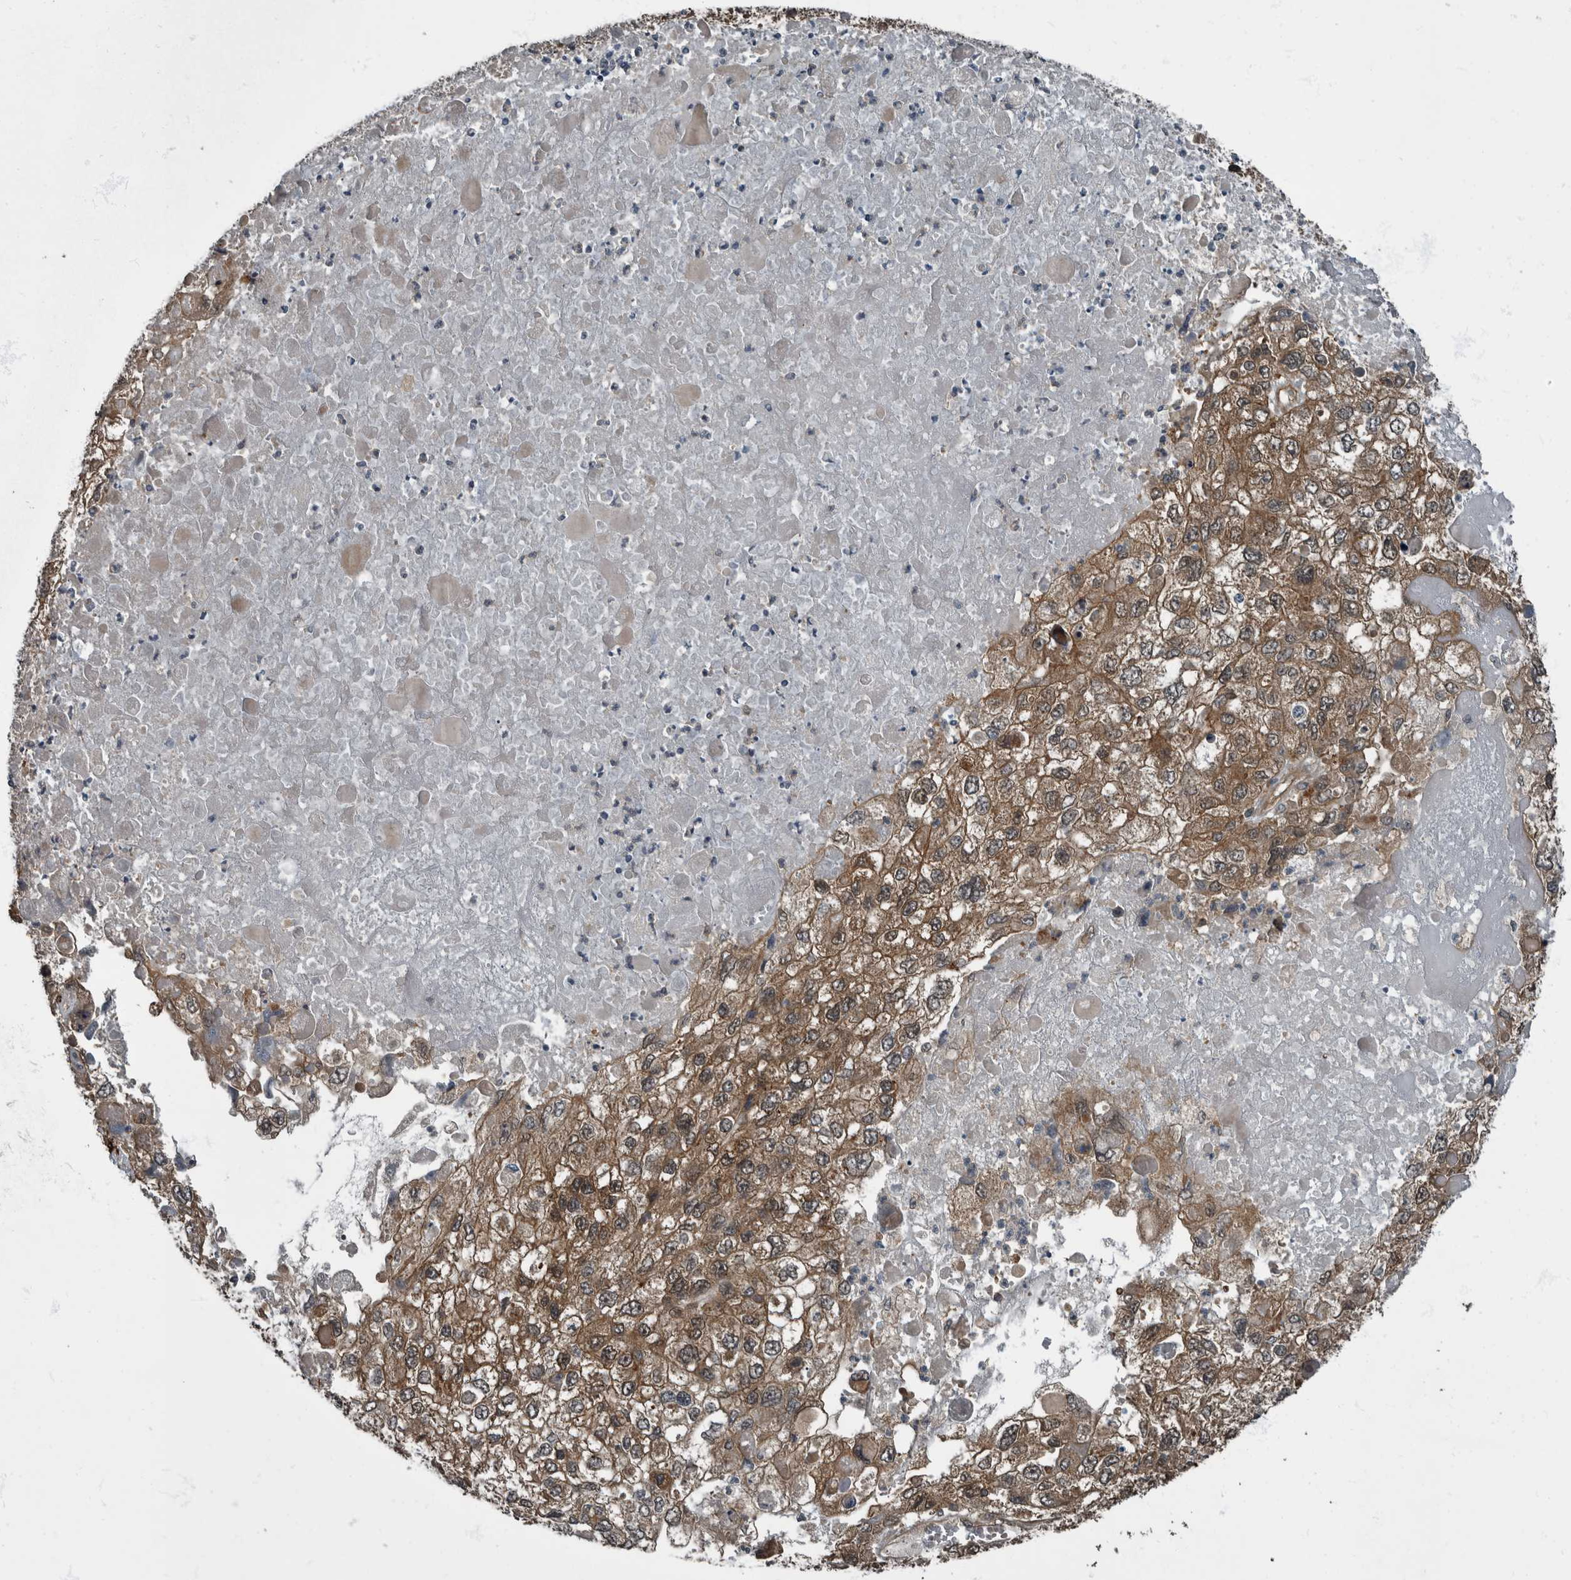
{"staining": {"intensity": "moderate", "quantity": ">75%", "location": "cytoplasmic/membranous"}, "tissue": "endometrial cancer", "cell_type": "Tumor cells", "image_type": "cancer", "snomed": [{"axis": "morphology", "description": "Adenocarcinoma, NOS"}, {"axis": "topography", "description": "Endometrium"}], "caption": "Immunohistochemical staining of human endometrial cancer shows moderate cytoplasmic/membranous protein expression in approximately >75% of tumor cells.", "gene": "RABGGTB", "patient": {"sex": "female", "age": 49}}